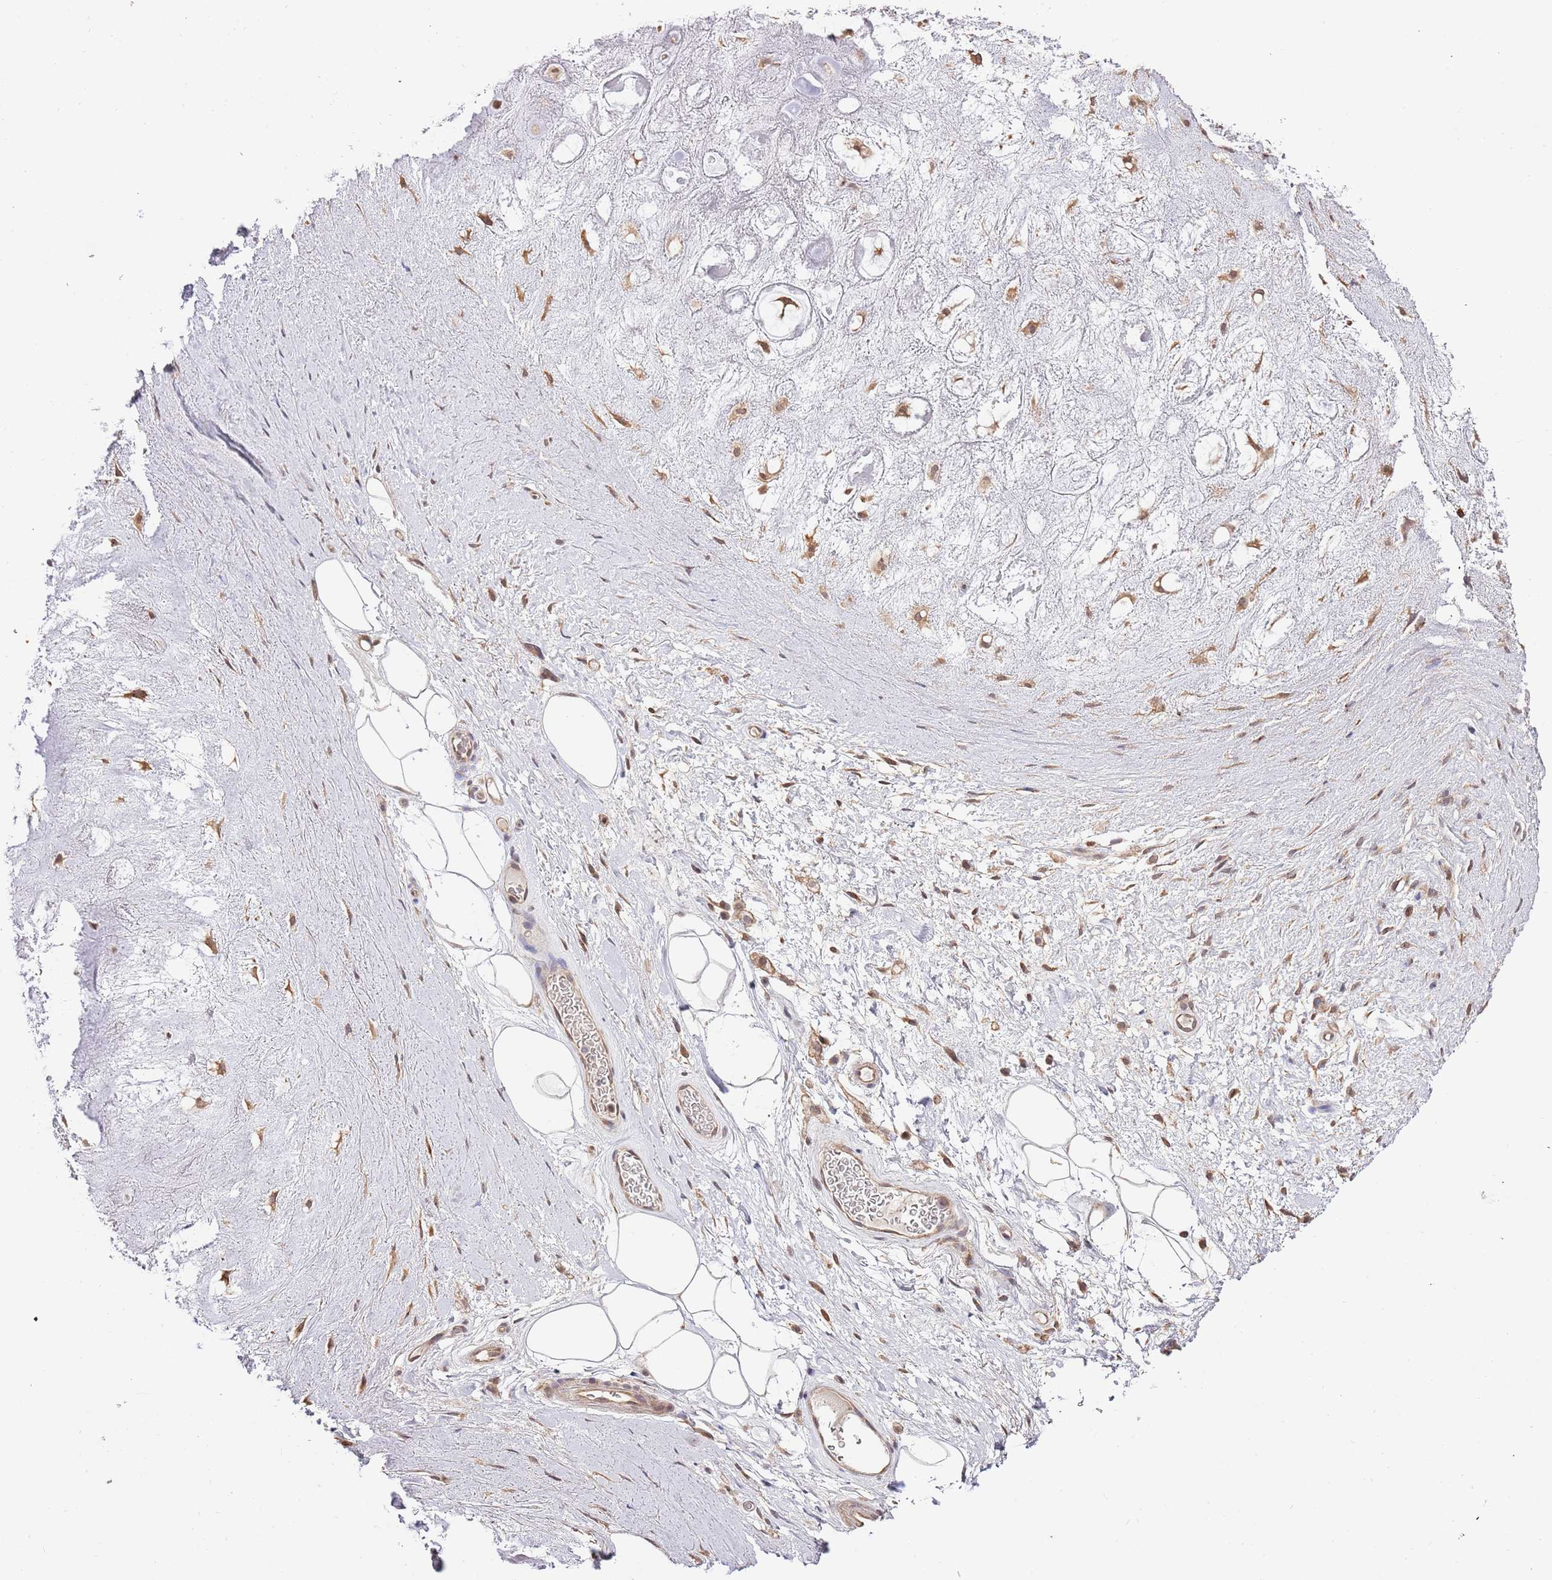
{"staining": {"intensity": "weak", "quantity": "25%-75%", "location": "cytoplasmic/membranous"}, "tissue": "adipose tissue", "cell_type": "Adipocytes", "image_type": "normal", "snomed": [{"axis": "morphology", "description": "Normal tissue, NOS"}, {"axis": "topography", "description": "Cartilage tissue"}], "caption": "A brown stain labels weak cytoplasmic/membranous expression of a protein in adipocytes of benign adipose tissue. Using DAB (brown) and hematoxylin (blue) stains, captured at high magnification using brightfield microscopy.", "gene": "RIF1", "patient": {"sex": "male", "age": 81}}